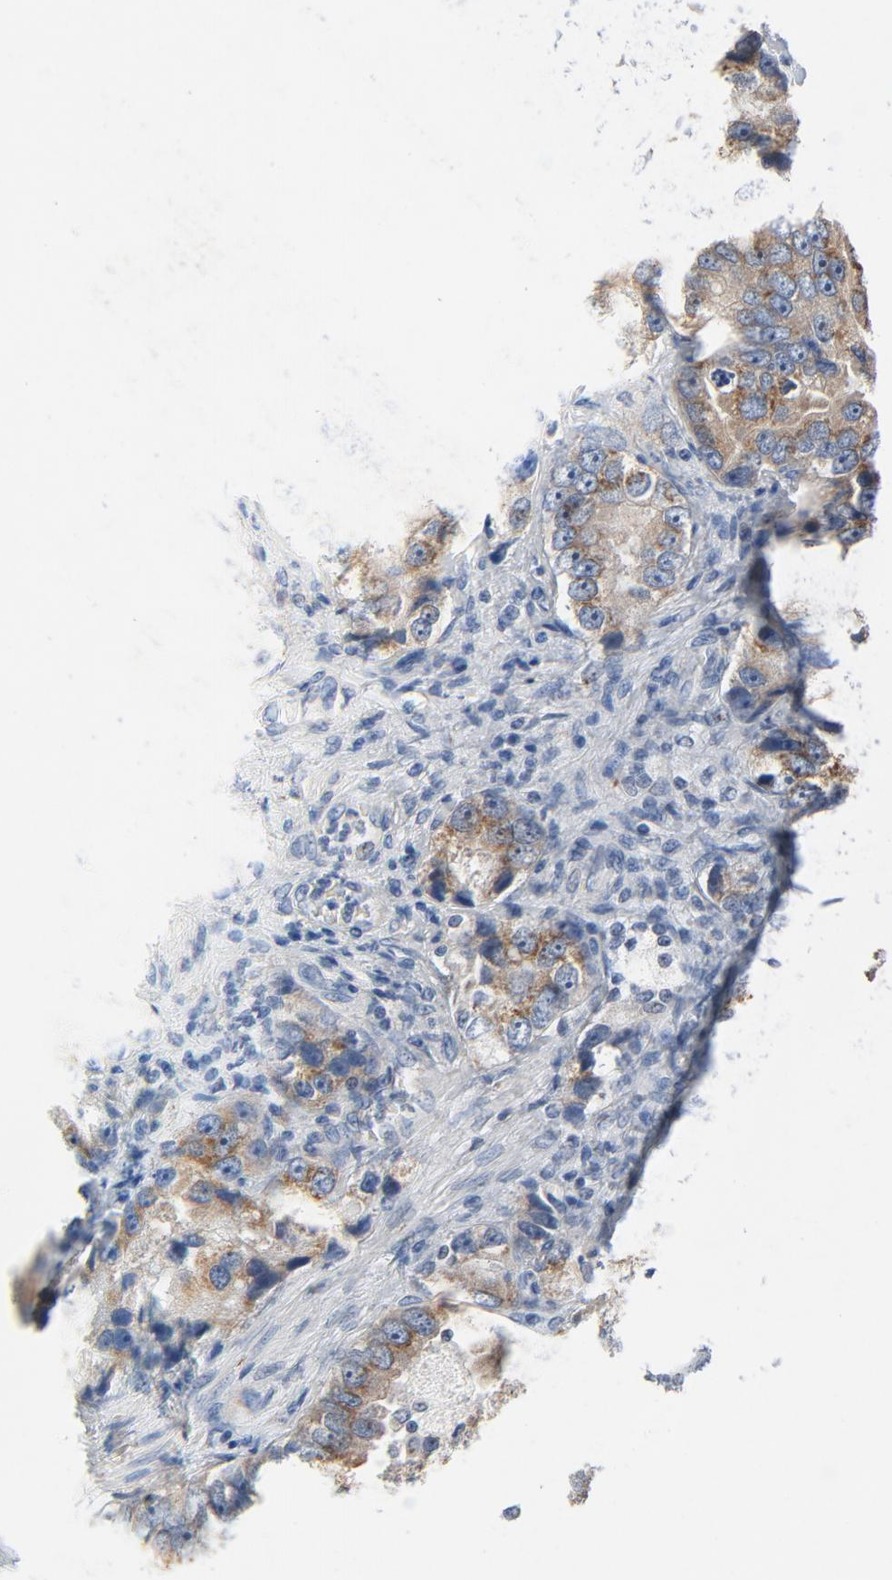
{"staining": {"intensity": "moderate", "quantity": ">75%", "location": "cytoplasmic/membranous"}, "tissue": "prostate cancer", "cell_type": "Tumor cells", "image_type": "cancer", "snomed": [{"axis": "morphology", "description": "Adenocarcinoma, High grade"}, {"axis": "topography", "description": "Prostate"}], "caption": "Moderate cytoplasmic/membranous positivity for a protein is appreciated in about >75% of tumor cells of prostate cancer (adenocarcinoma (high-grade)) using immunohistochemistry (IHC).", "gene": "YIPF6", "patient": {"sex": "male", "age": 63}}